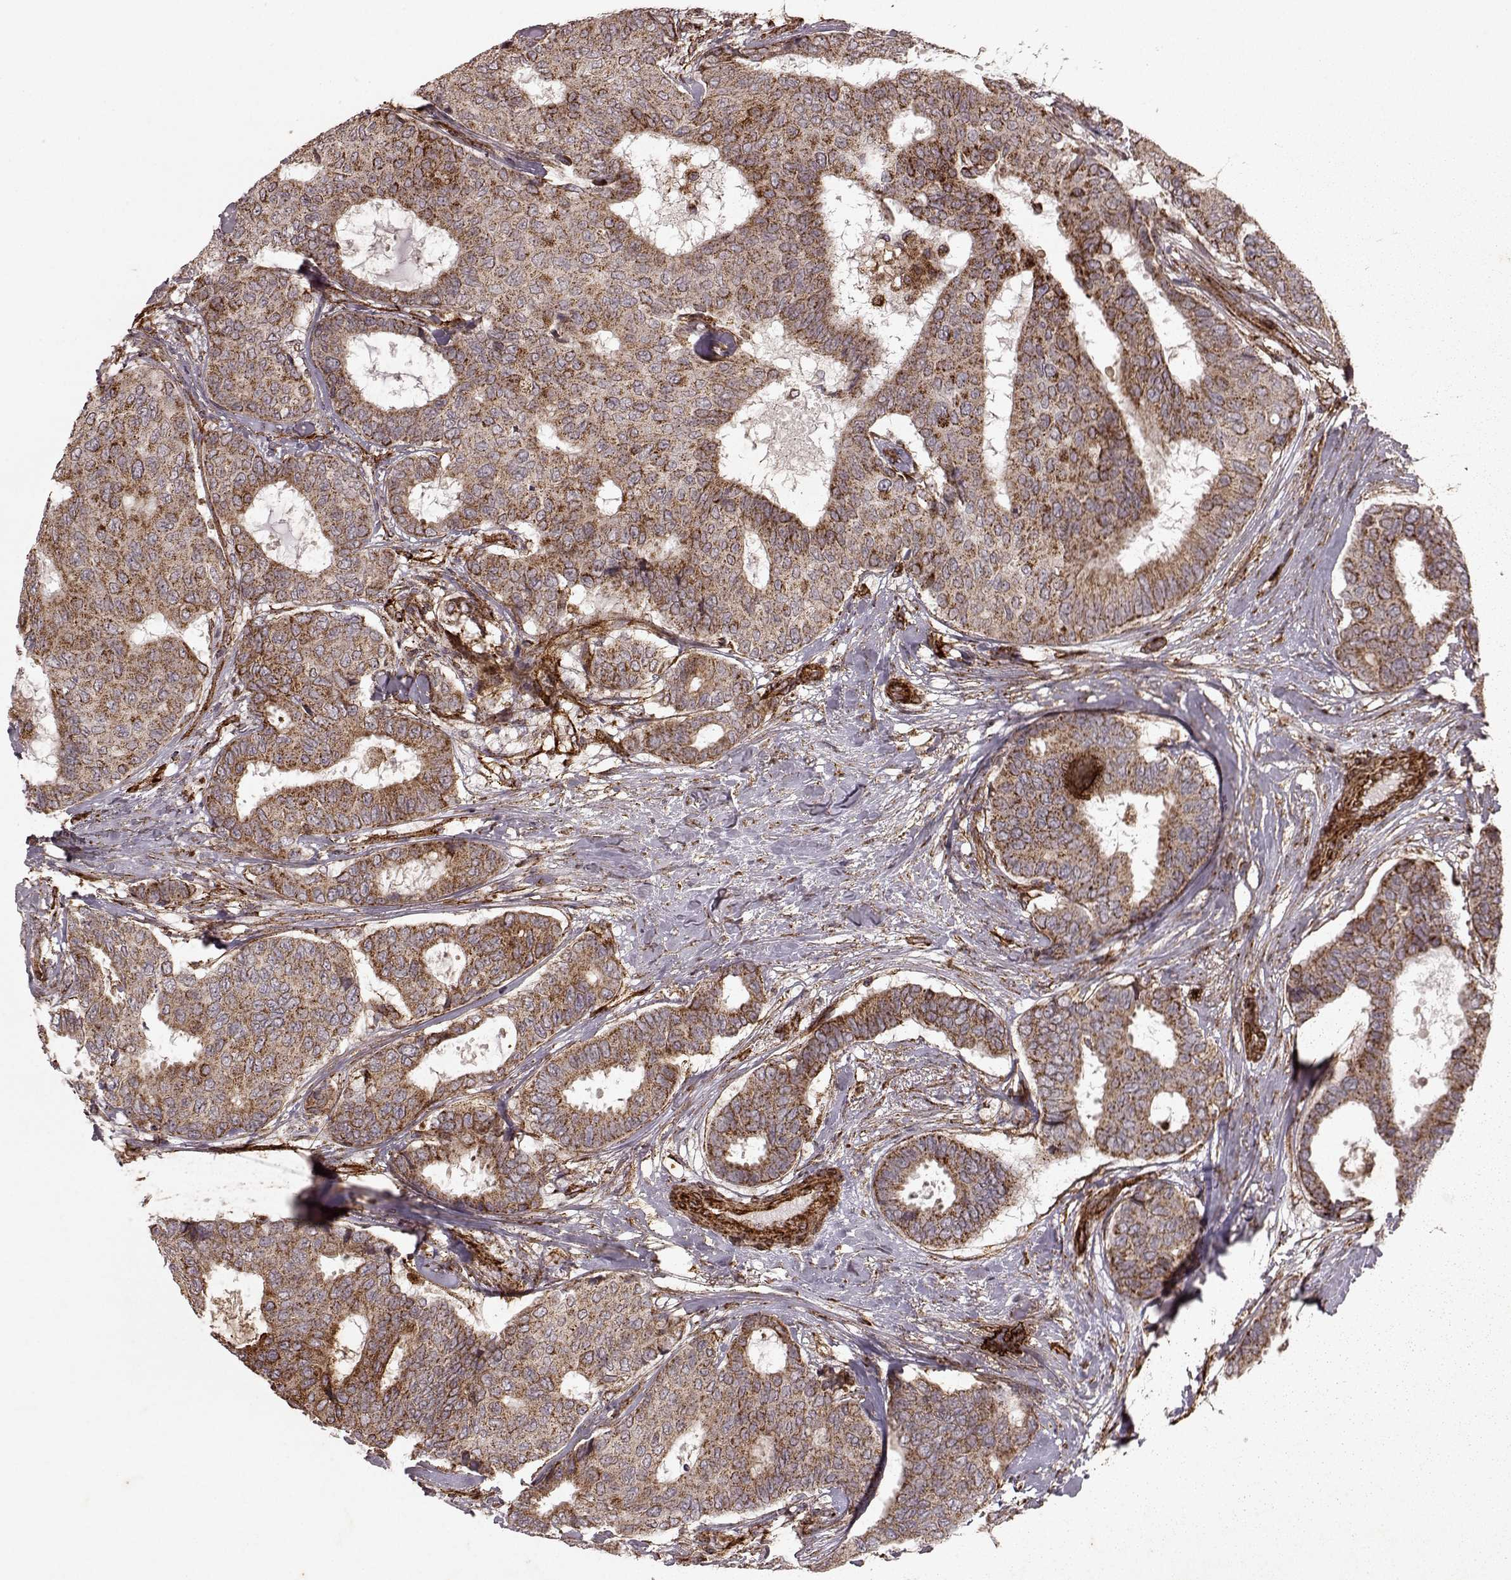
{"staining": {"intensity": "moderate", "quantity": "25%-75%", "location": "cytoplasmic/membranous"}, "tissue": "breast cancer", "cell_type": "Tumor cells", "image_type": "cancer", "snomed": [{"axis": "morphology", "description": "Duct carcinoma"}, {"axis": "topography", "description": "Breast"}], "caption": "Immunohistochemical staining of human invasive ductal carcinoma (breast) displays medium levels of moderate cytoplasmic/membranous protein positivity in about 25%-75% of tumor cells.", "gene": "FXN", "patient": {"sex": "female", "age": 75}}